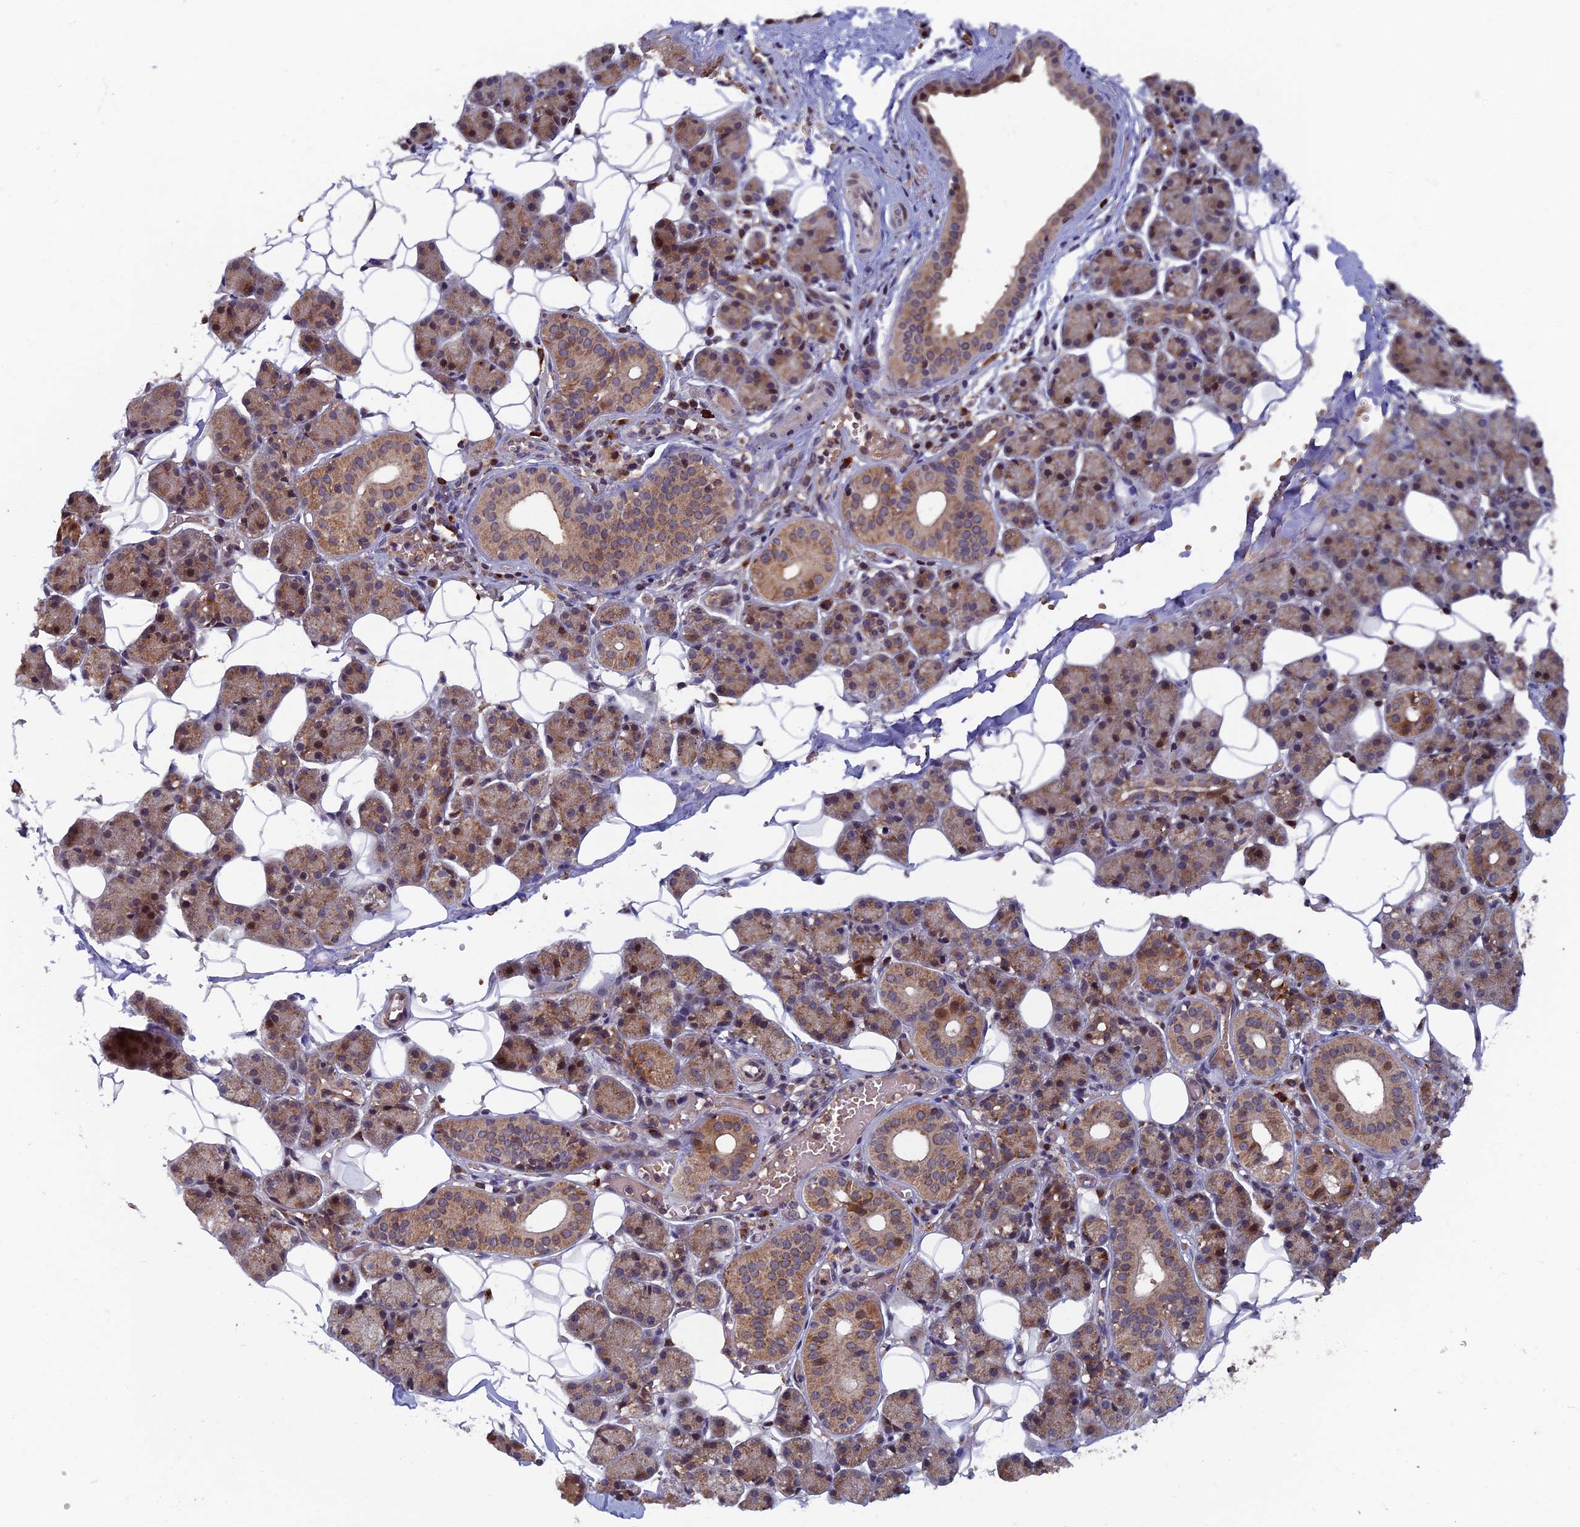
{"staining": {"intensity": "moderate", "quantity": ">75%", "location": "cytoplasmic/membranous"}, "tissue": "salivary gland", "cell_type": "Glandular cells", "image_type": "normal", "snomed": [{"axis": "morphology", "description": "Normal tissue, NOS"}, {"axis": "topography", "description": "Salivary gland"}], "caption": "Glandular cells exhibit moderate cytoplasmic/membranous staining in about >75% of cells in normal salivary gland.", "gene": "RASGRF1", "patient": {"sex": "female", "age": 33}}